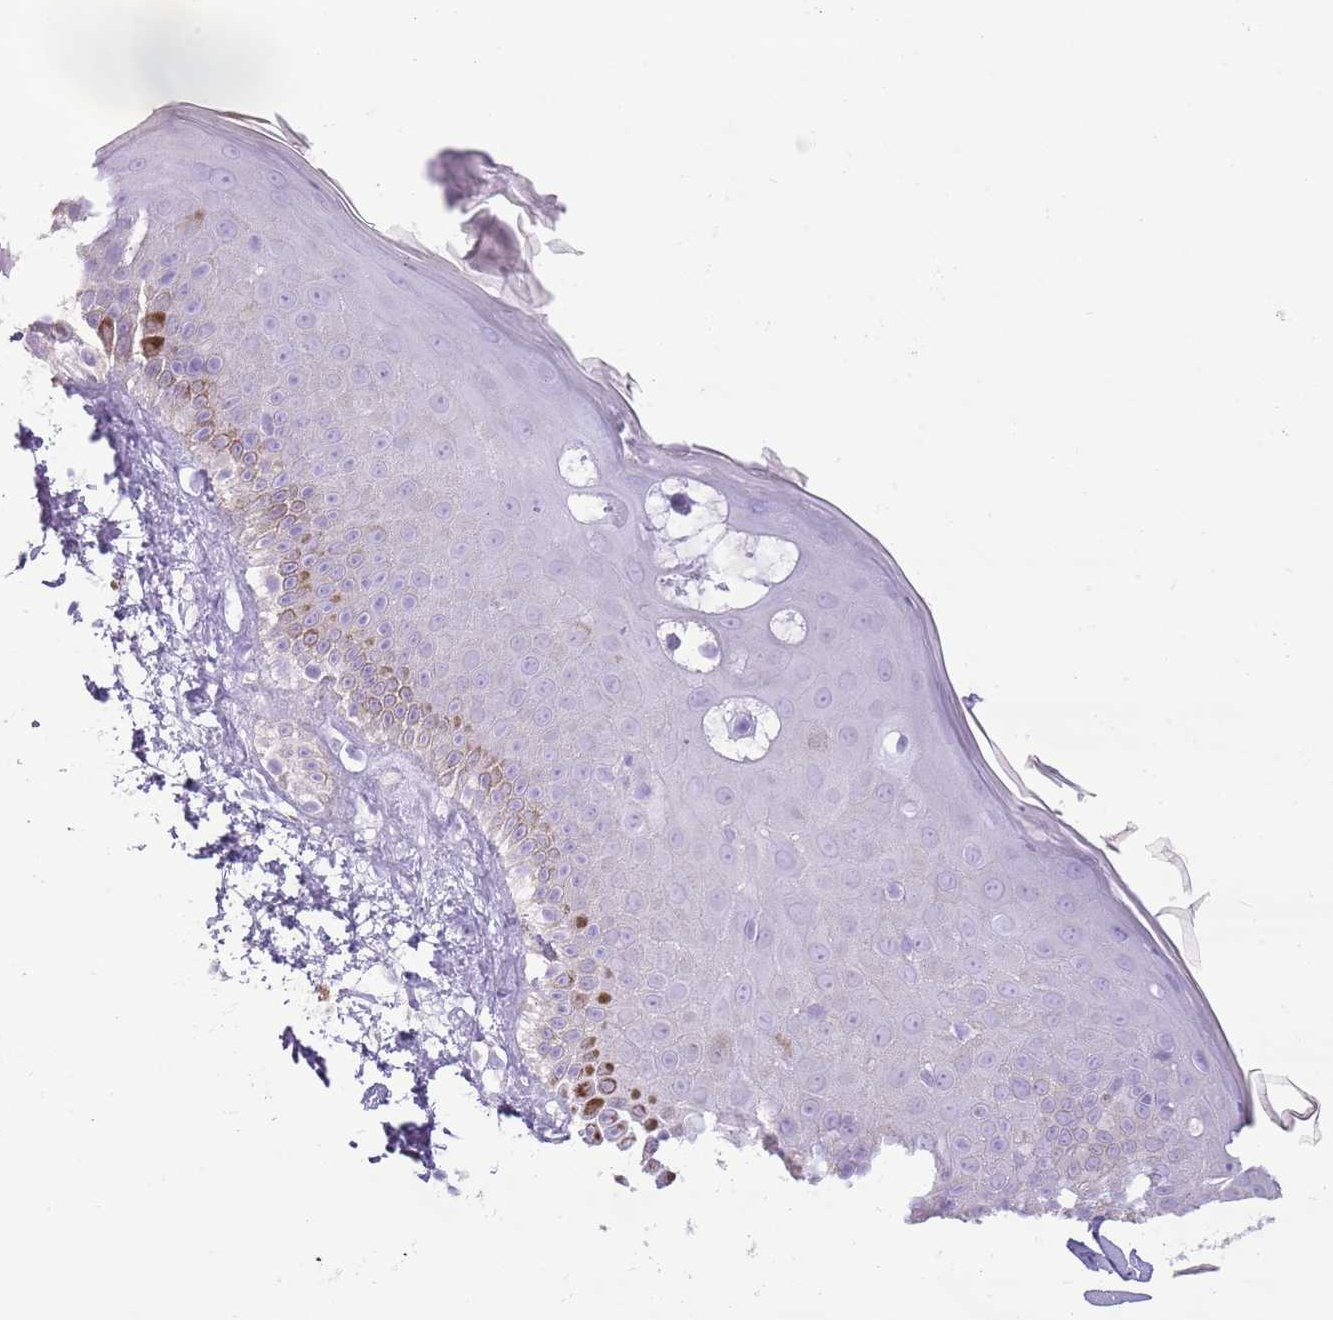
{"staining": {"intensity": "negative", "quantity": "none", "location": "none"}, "tissue": "skin", "cell_type": "Fibroblasts", "image_type": "normal", "snomed": [{"axis": "morphology", "description": "Normal tissue, NOS"}, {"axis": "topography", "description": "Skin"}], "caption": "This is an immunohistochemistry (IHC) photomicrograph of normal human skin. There is no positivity in fibroblasts.", "gene": "CD177", "patient": {"sex": "male", "age": 52}}